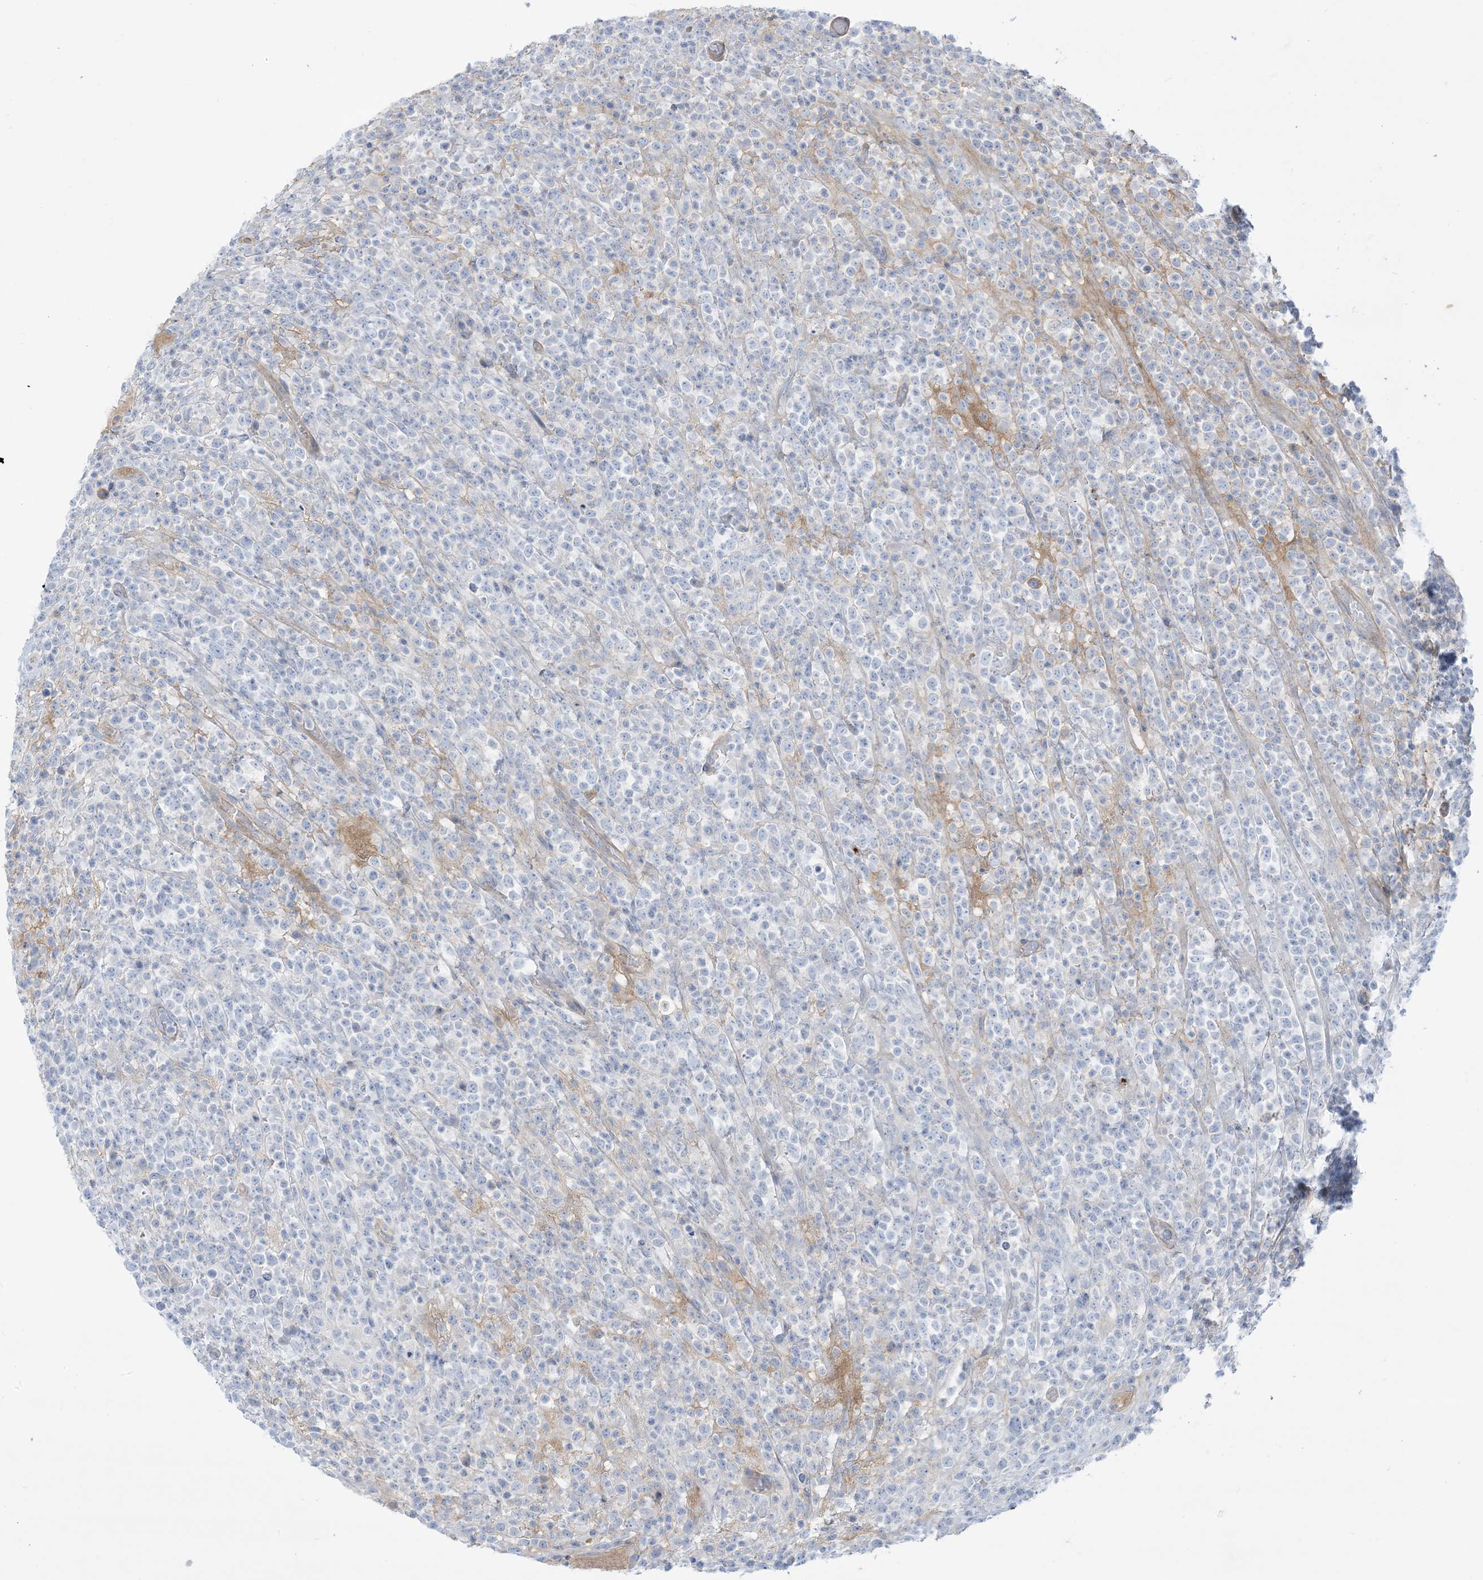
{"staining": {"intensity": "negative", "quantity": "none", "location": "none"}, "tissue": "lymphoma", "cell_type": "Tumor cells", "image_type": "cancer", "snomed": [{"axis": "morphology", "description": "Malignant lymphoma, non-Hodgkin's type, High grade"}, {"axis": "topography", "description": "Colon"}], "caption": "High magnification brightfield microscopy of lymphoma stained with DAB (brown) and counterstained with hematoxylin (blue): tumor cells show no significant expression. (Stains: DAB (3,3'-diaminobenzidine) IHC with hematoxylin counter stain, Microscopy: brightfield microscopy at high magnification).", "gene": "ATP11C", "patient": {"sex": "female", "age": 53}}